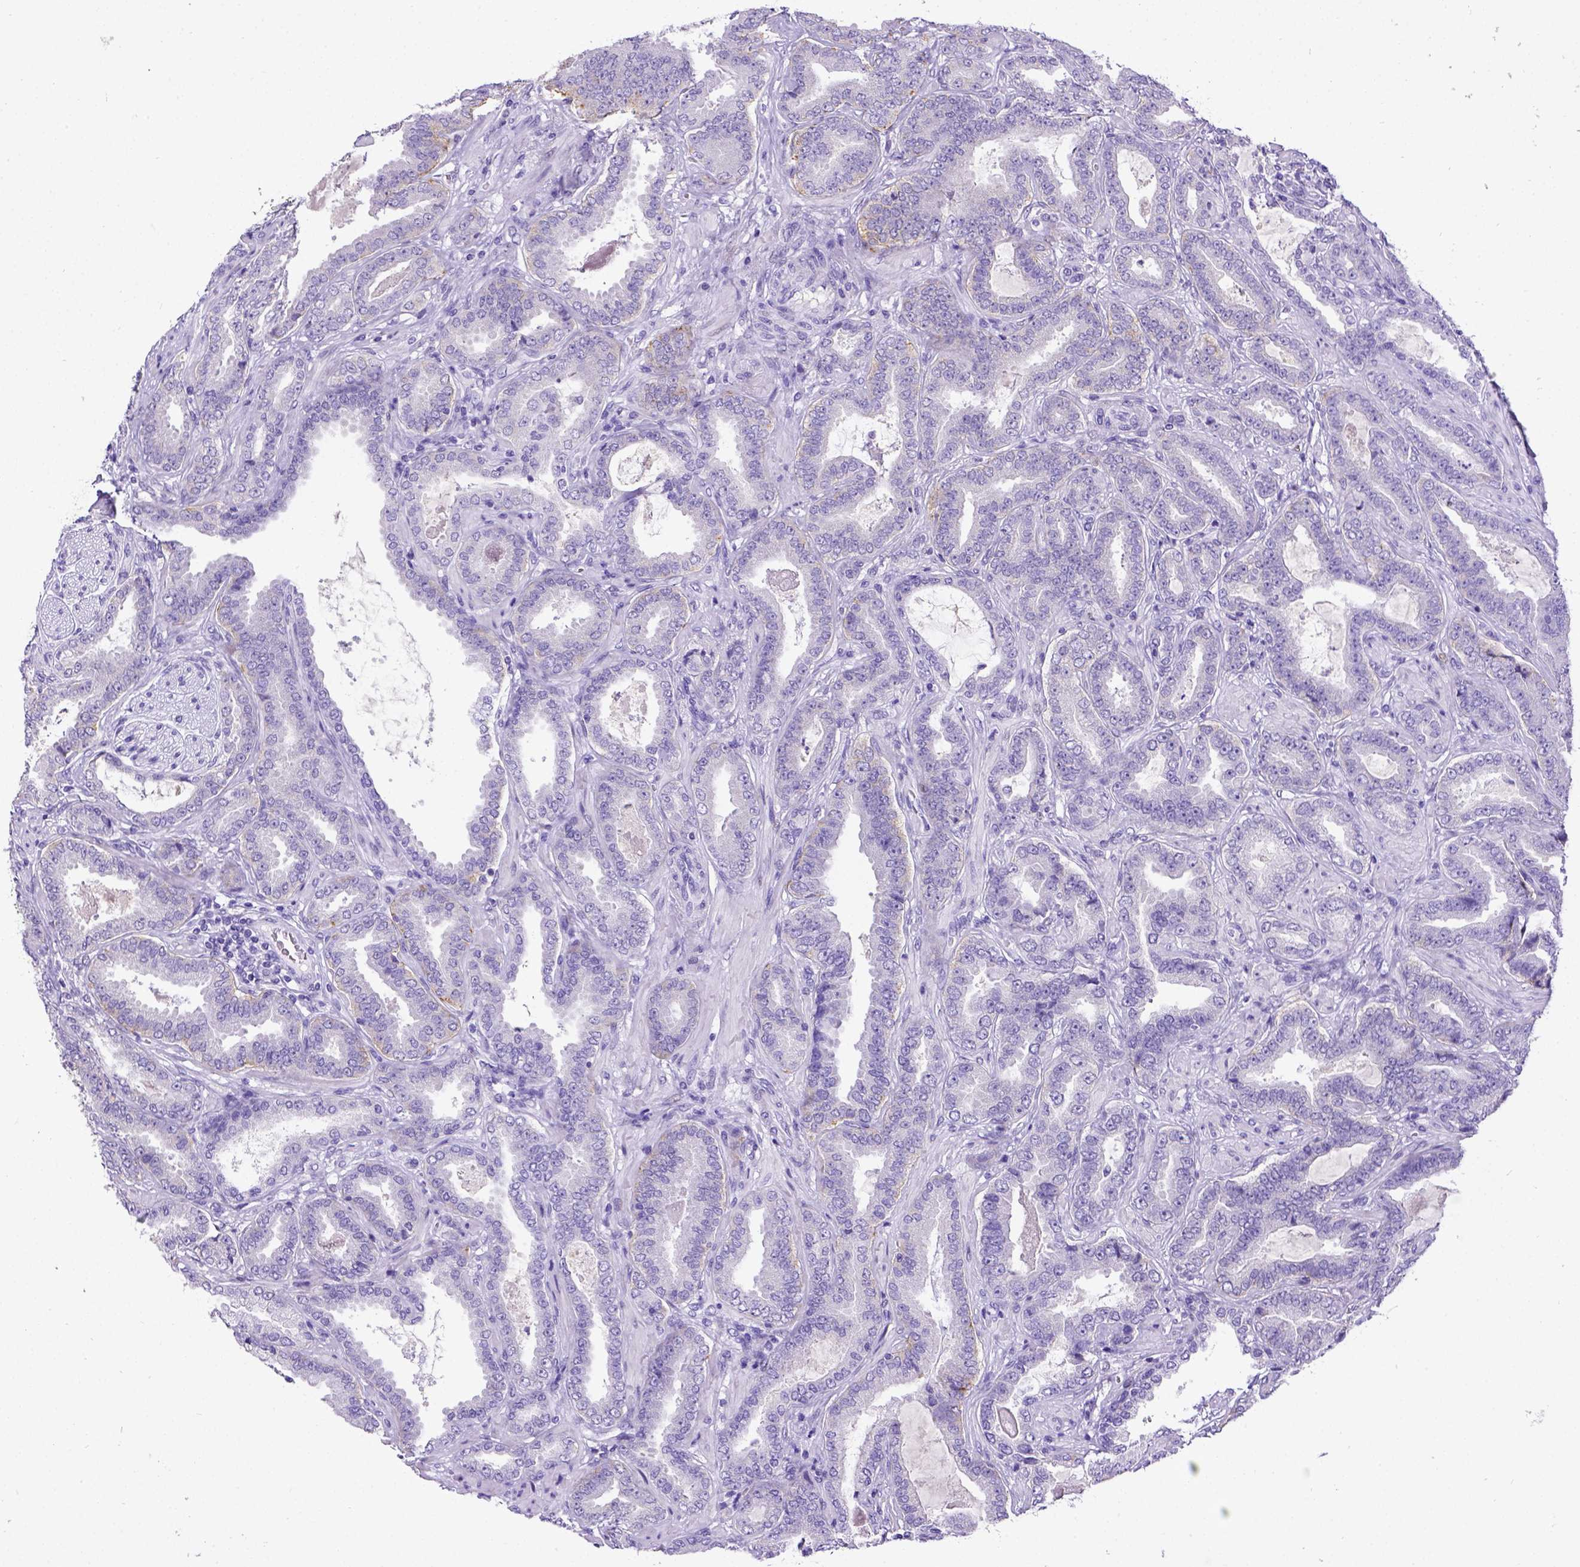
{"staining": {"intensity": "negative", "quantity": "none", "location": "none"}, "tissue": "prostate cancer", "cell_type": "Tumor cells", "image_type": "cancer", "snomed": [{"axis": "morphology", "description": "Adenocarcinoma, NOS"}, {"axis": "topography", "description": "Prostate"}], "caption": "Immunohistochemistry micrograph of prostate cancer (adenocarcinoma) stained for a protein (brown), which displays no expression in tumor cells. The staining is performed using DAB brown chromogen with nuclei counter-stained in using hematoxylin.", "gene": "ESR1", "patient": {"sex": "male", "age": 64}}